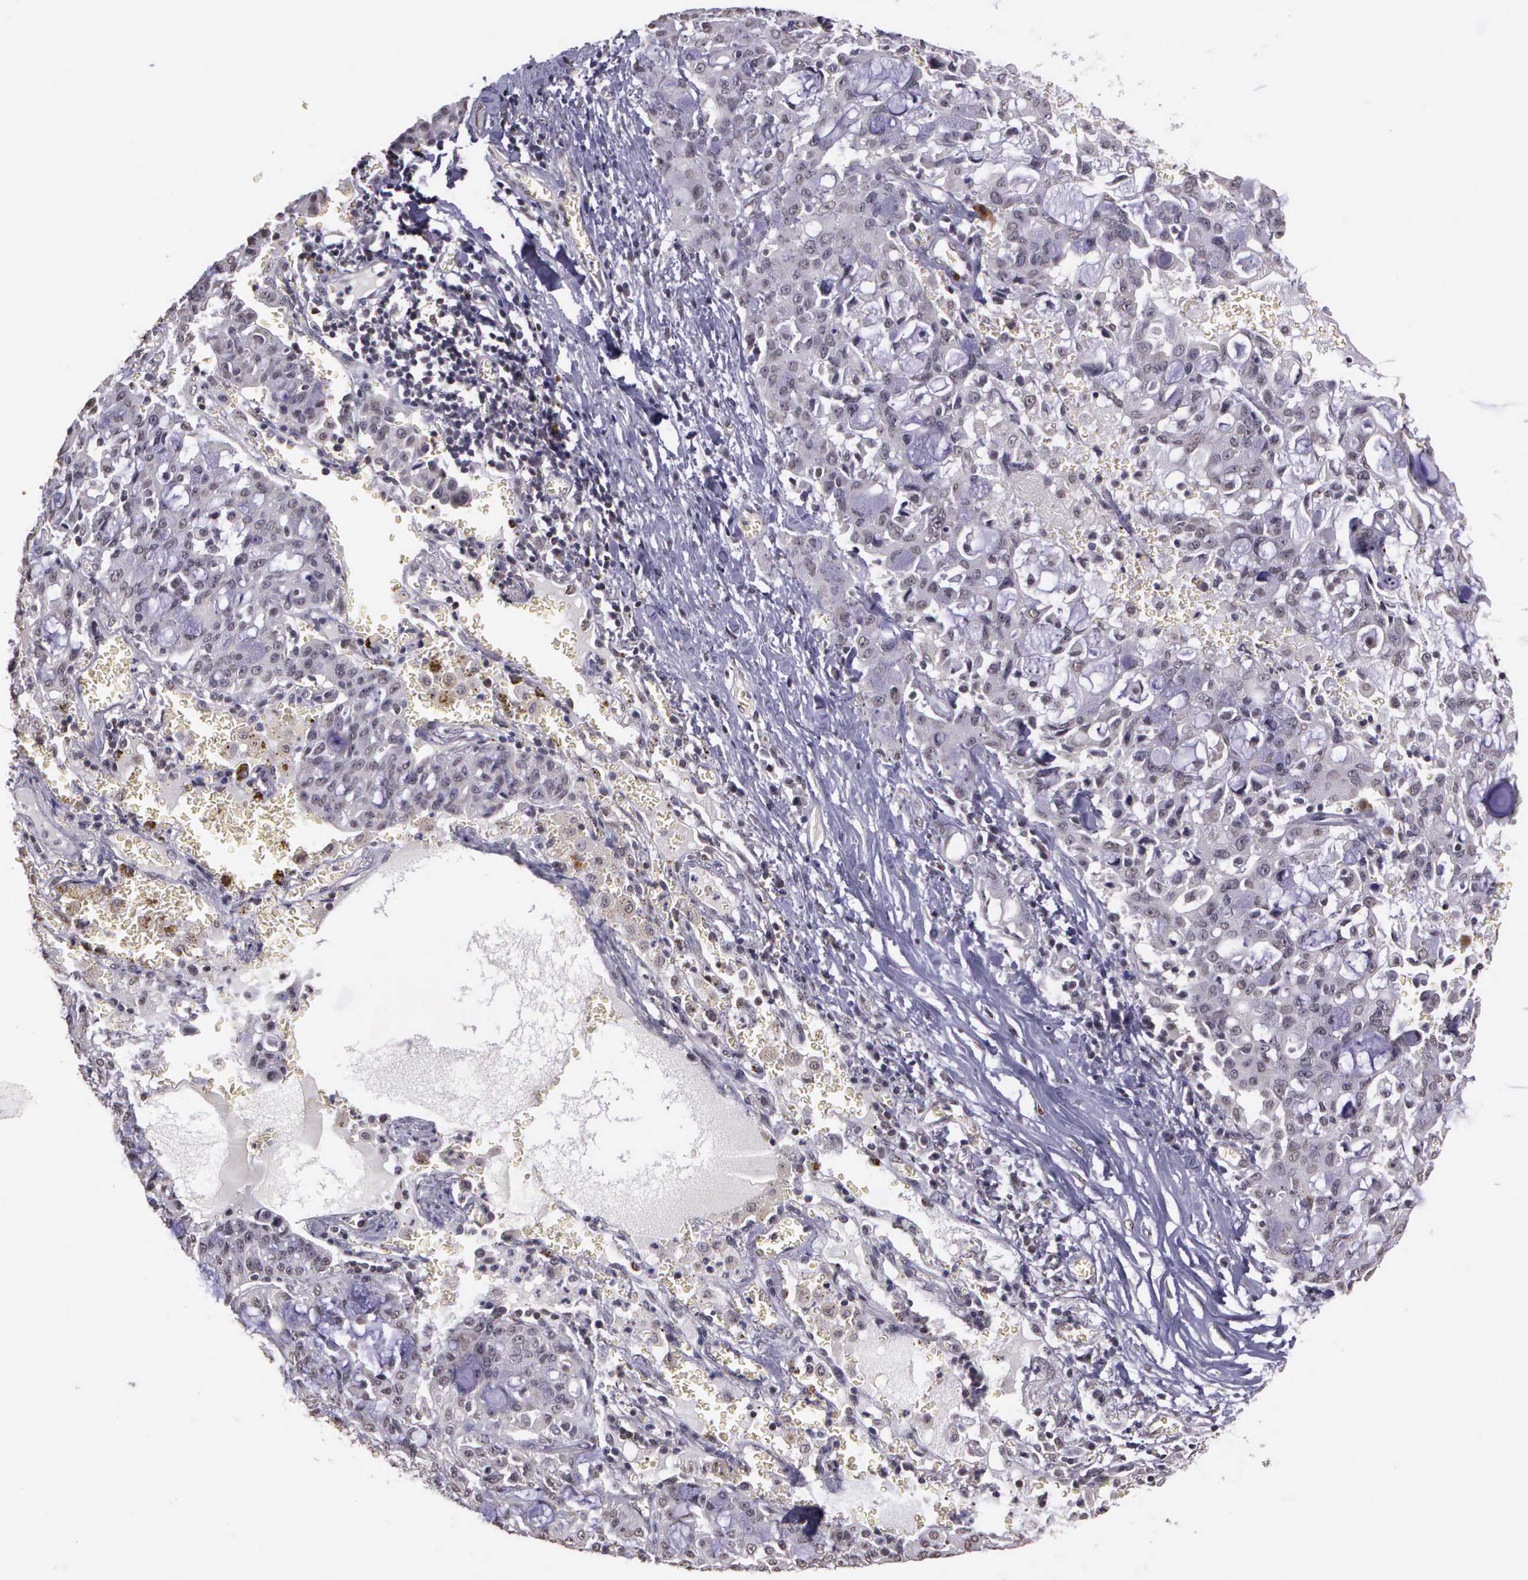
{"staining": {"intensity": "negative", "quantity": "none", "location": "none"}, "tissue": "lung cancer", "cell_type": "Tumor cells", "image_type": "cancer", "snomed": [{"axis": "morphology", "description": "Adenocarcinoma, NOS"}, {"axis": "topography", "description": "Lung"}], "caption": "Tumor cells show no significant positivity in adenocarcinoma (lung).", "gene": "ARMCX5", "patient": {"sex": "female", "age": 44}}